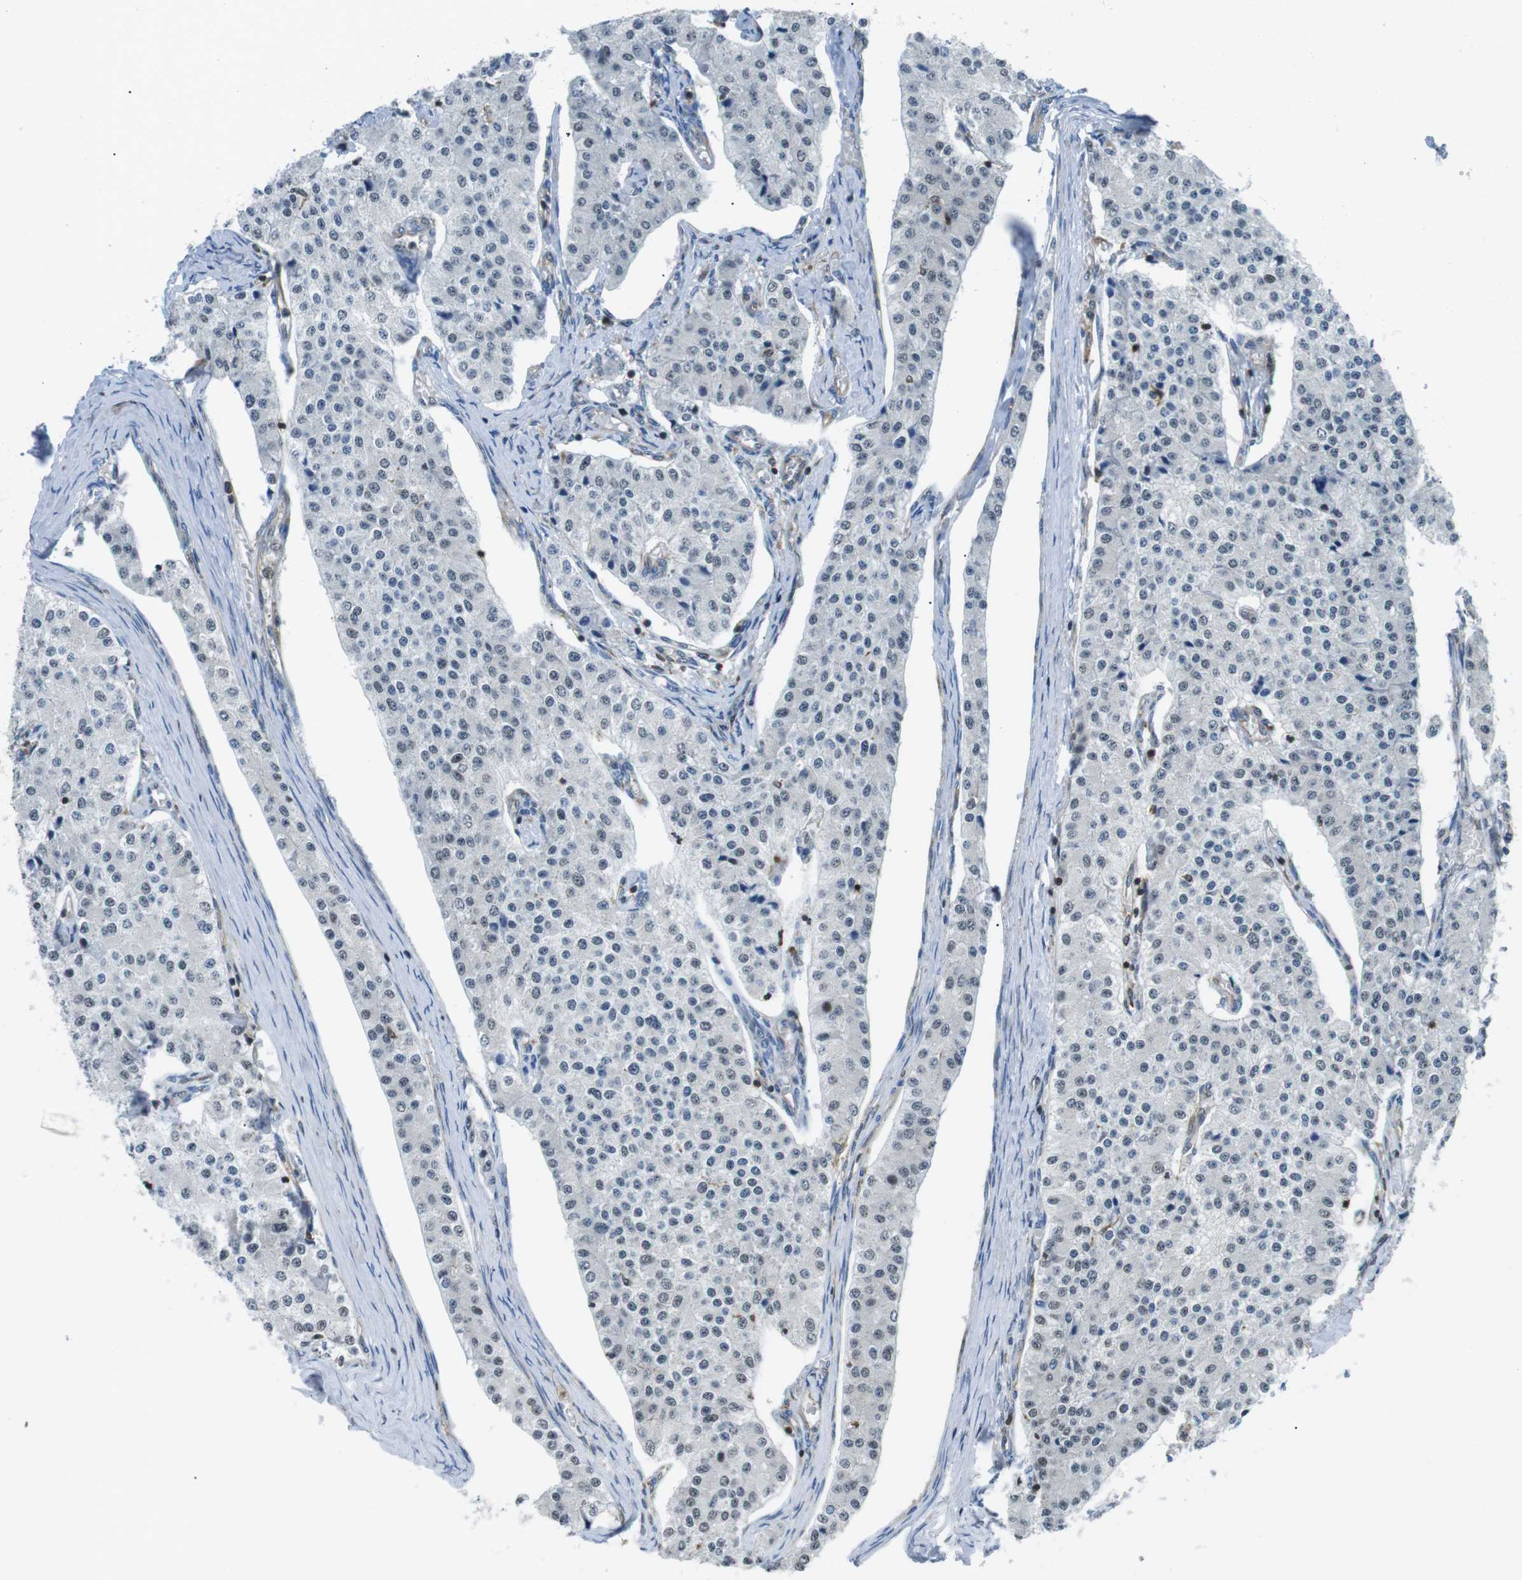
{"staining": {"intensity": "negative", "quantity": "none", "location": "none"}, "tissue": "carcinoid", "cell_type": "Tumor cells", "image_type": "cancer", "snomed": [{"axis": "morphology", "description": "Carcinoid, malignant, NOS"}, {"axis": "topography", "description": "Colon"}], "caption": "High magnification brightfield microscopy of carcinoid (malignant) stained with DAB (3,3'-diaminobenzidine) (brown) and counterstained with hematoxylin (blue): tumor cells show no significant positivity.", "gene": "STK10", "patient": {"sex": "female", "age": 52}}